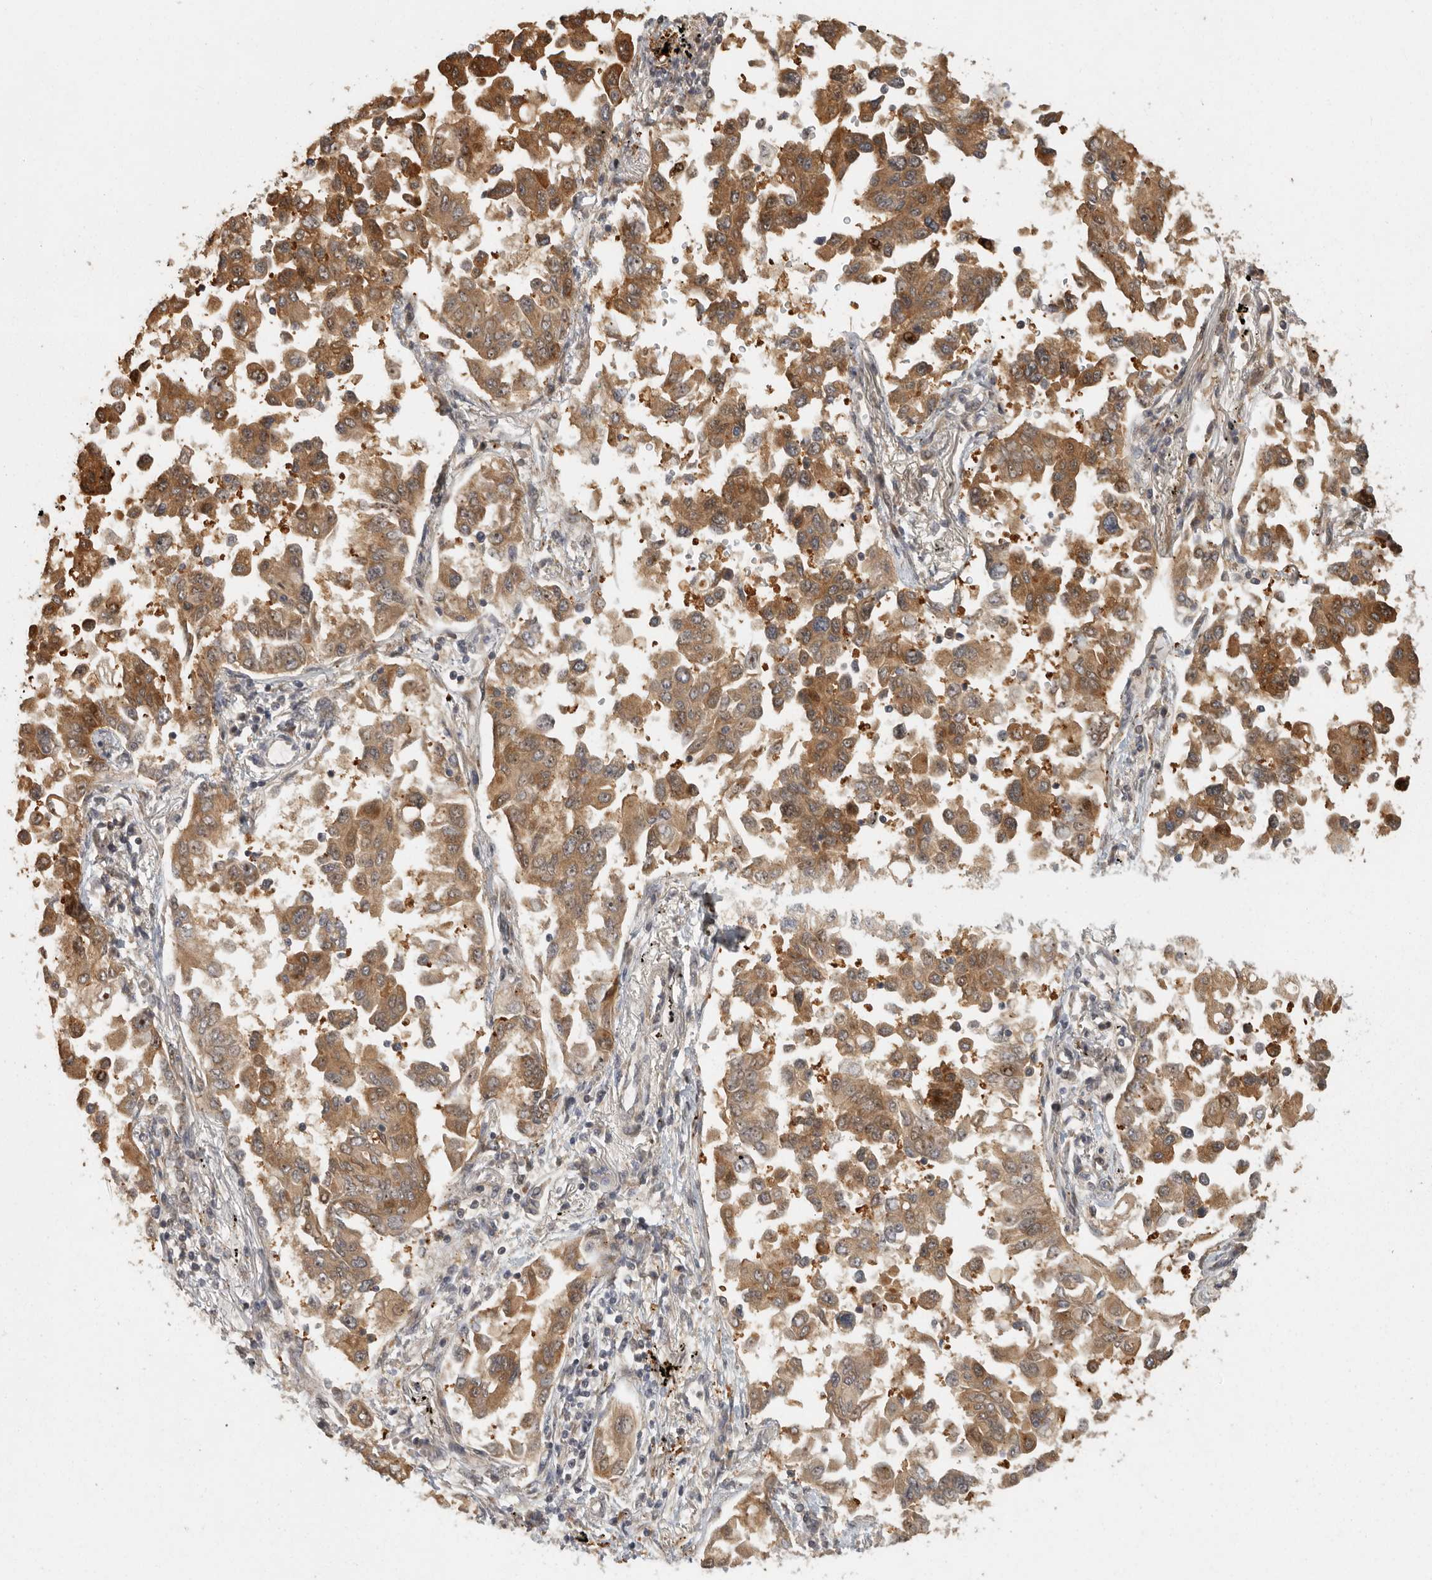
{"staining": {"intensity": "moderate", "quantity": ">75%", "location": "cytoplasmic/membranous,nuclear"}, "tissue": "lung cancer", "cell_type": "Tumor cells", "image_type": "cancer", "snomed": [{"axis": "morphology", "description": "Adenocarcinoma, NOS"}, {"axis": "topography", "description": "Lung"}], "caption": "Protein staining of lung cancer tissue exhibits moderate cytoplasmic/membranous and nuclear staining in about >75% of tumor cells.", "gene": "SWT1", "patient": {"sex": "female", "age": 67}}